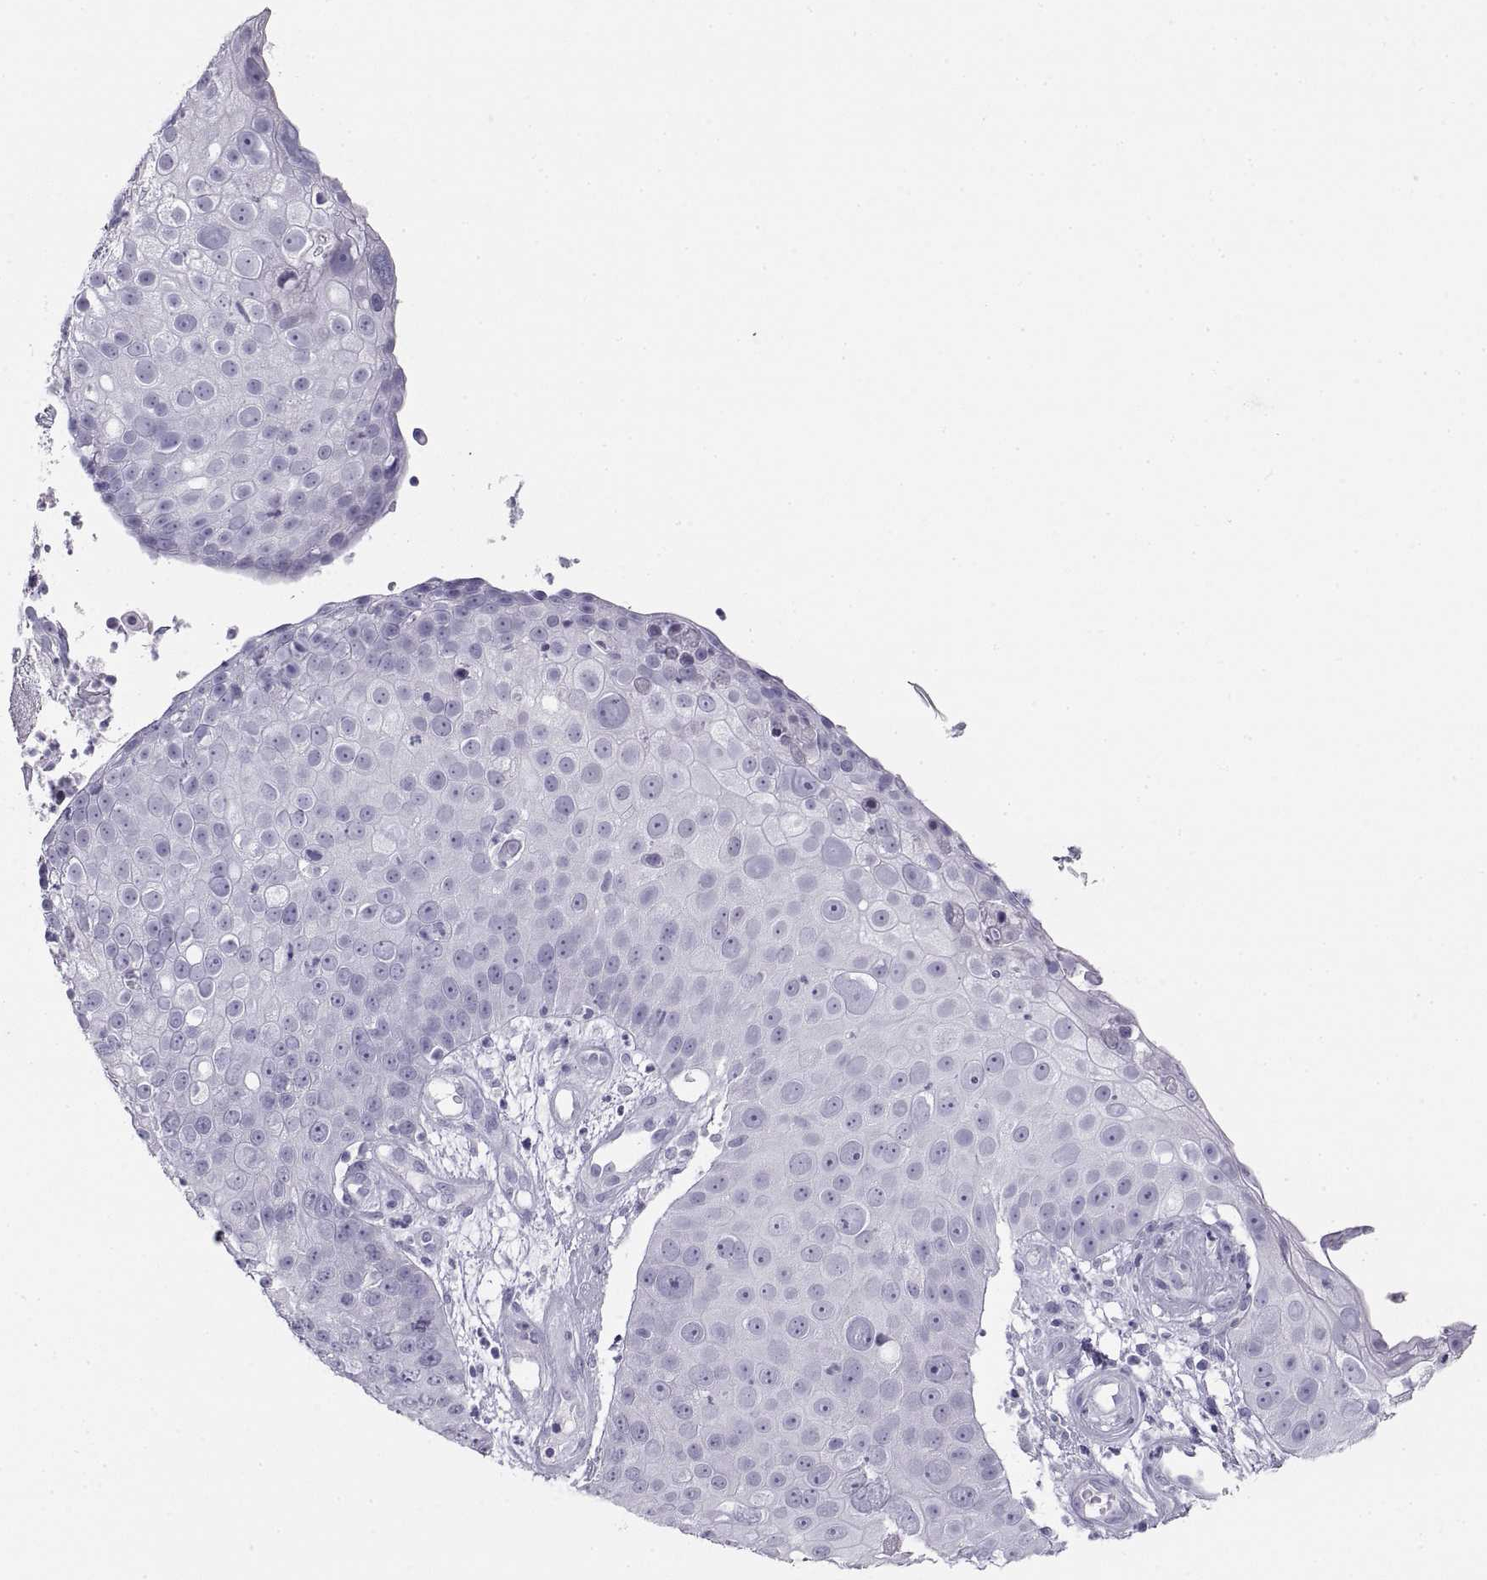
{"staining": {"intensity": "negative", "quantity": "none", "location": "none"}, "tissue": "skin cancer", "cell_type": "Tumor cells", "image_type": "cancer", "snomed": [{"axis": "morphology", "description": "Squamous cell carcinoma, NOS"}, {"axis": "topography", "description": "Skin"}], "caption": "Tumor cells show no significant protein positivity in skin cancer.", "gene": "SEMG1", "patient": {"sex": "male", "age": 71}}